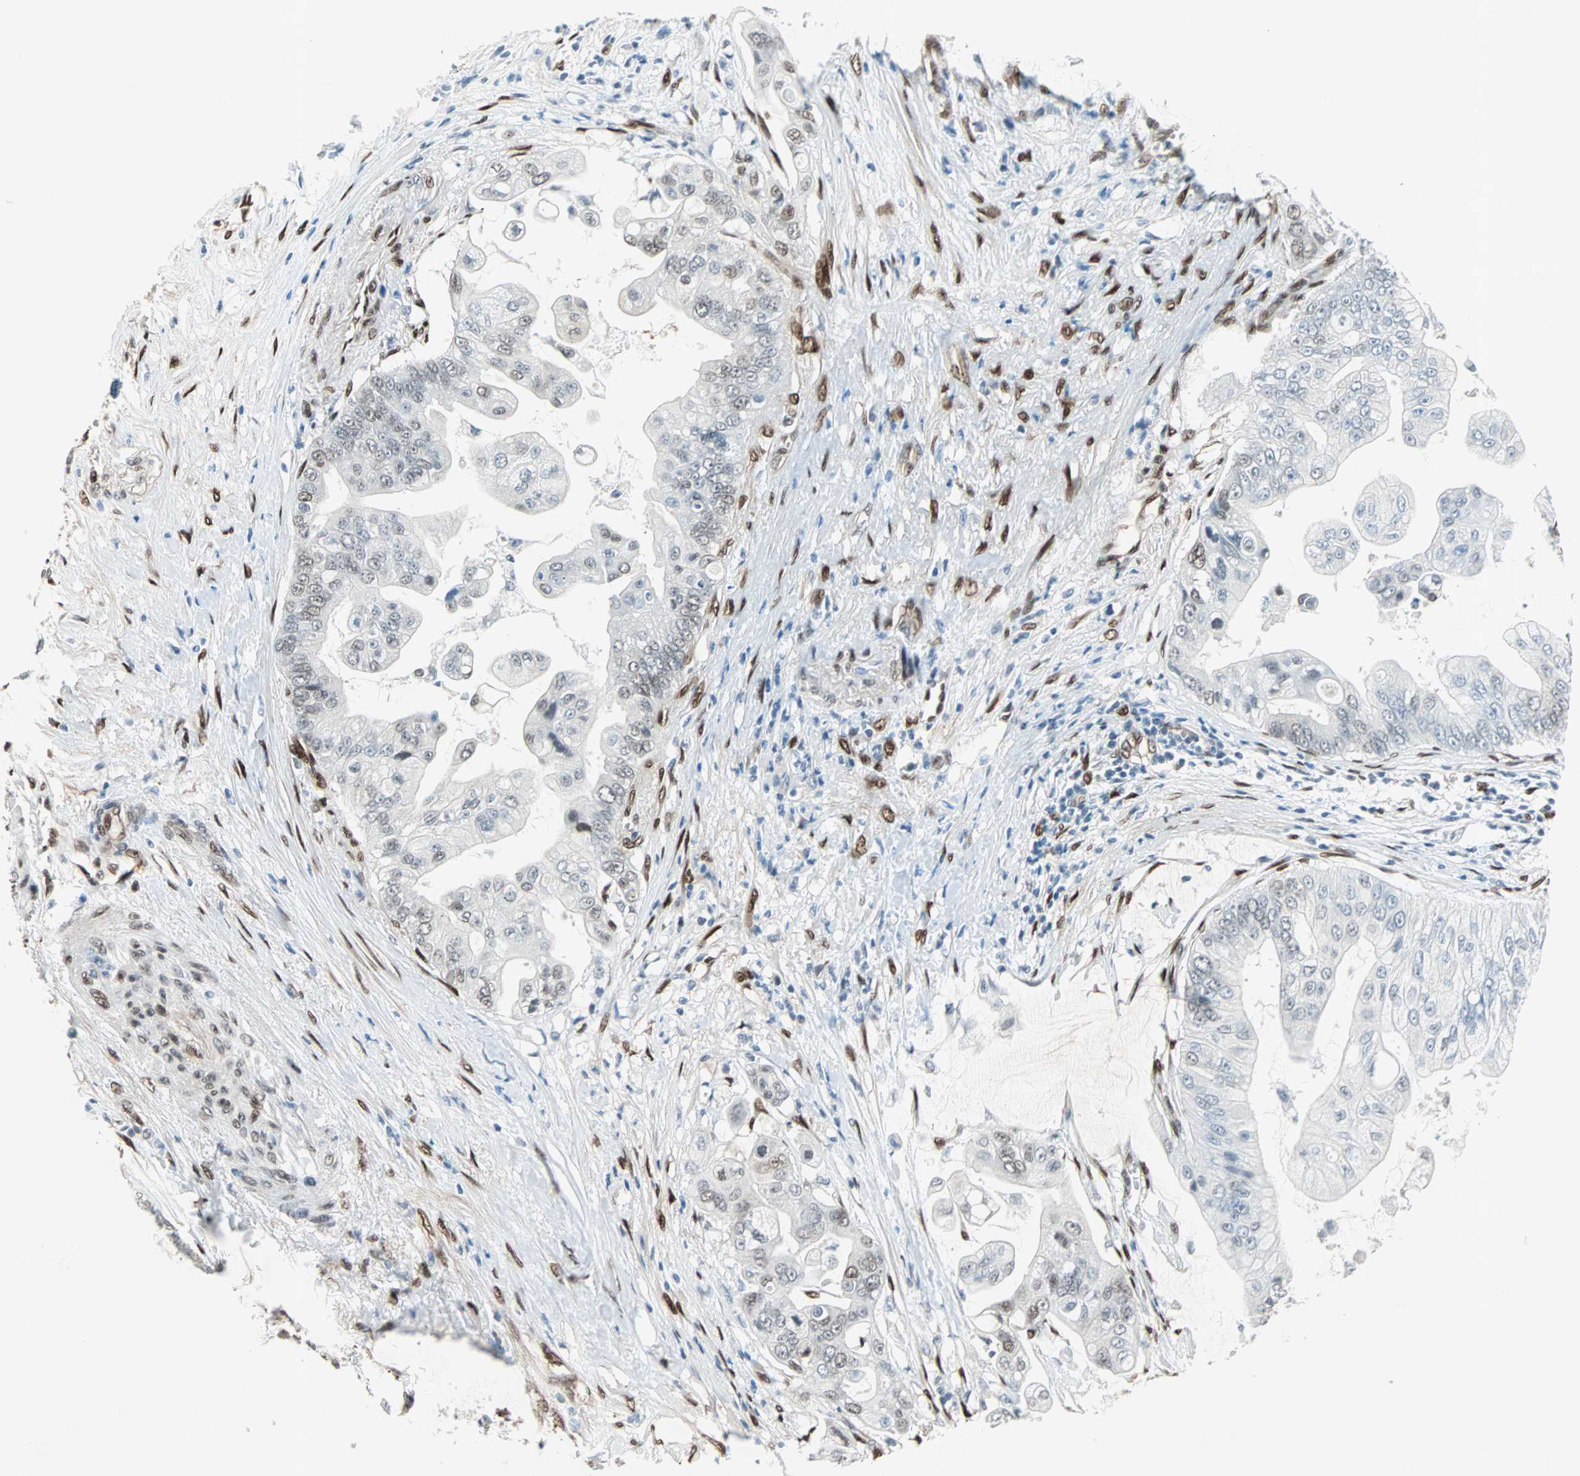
{"staining": {"intensity": "weak", "quantity": "<25%", "location": "nuclear"}, "tissue": "pancreatic cancer", "cell_type": "Tumor cells", "image_type": "cancer", "snomed": [{"axis": "morphology", "description": "Adenocarcinoma, NOS"}, {"axis": "topography", "description": "Pancreas"}], "caption": "IHC of pancreatic adenocarcinoma exhibits no staining in tumor cells. Brightfield microscopy of IHC stained with DAB (3,3'-diaminobenzidine) (brown) and hematoxylin (blue), captured at high magnification.", "gene": "WWTR1", "patient": {"sex": "female", "age": 75}}